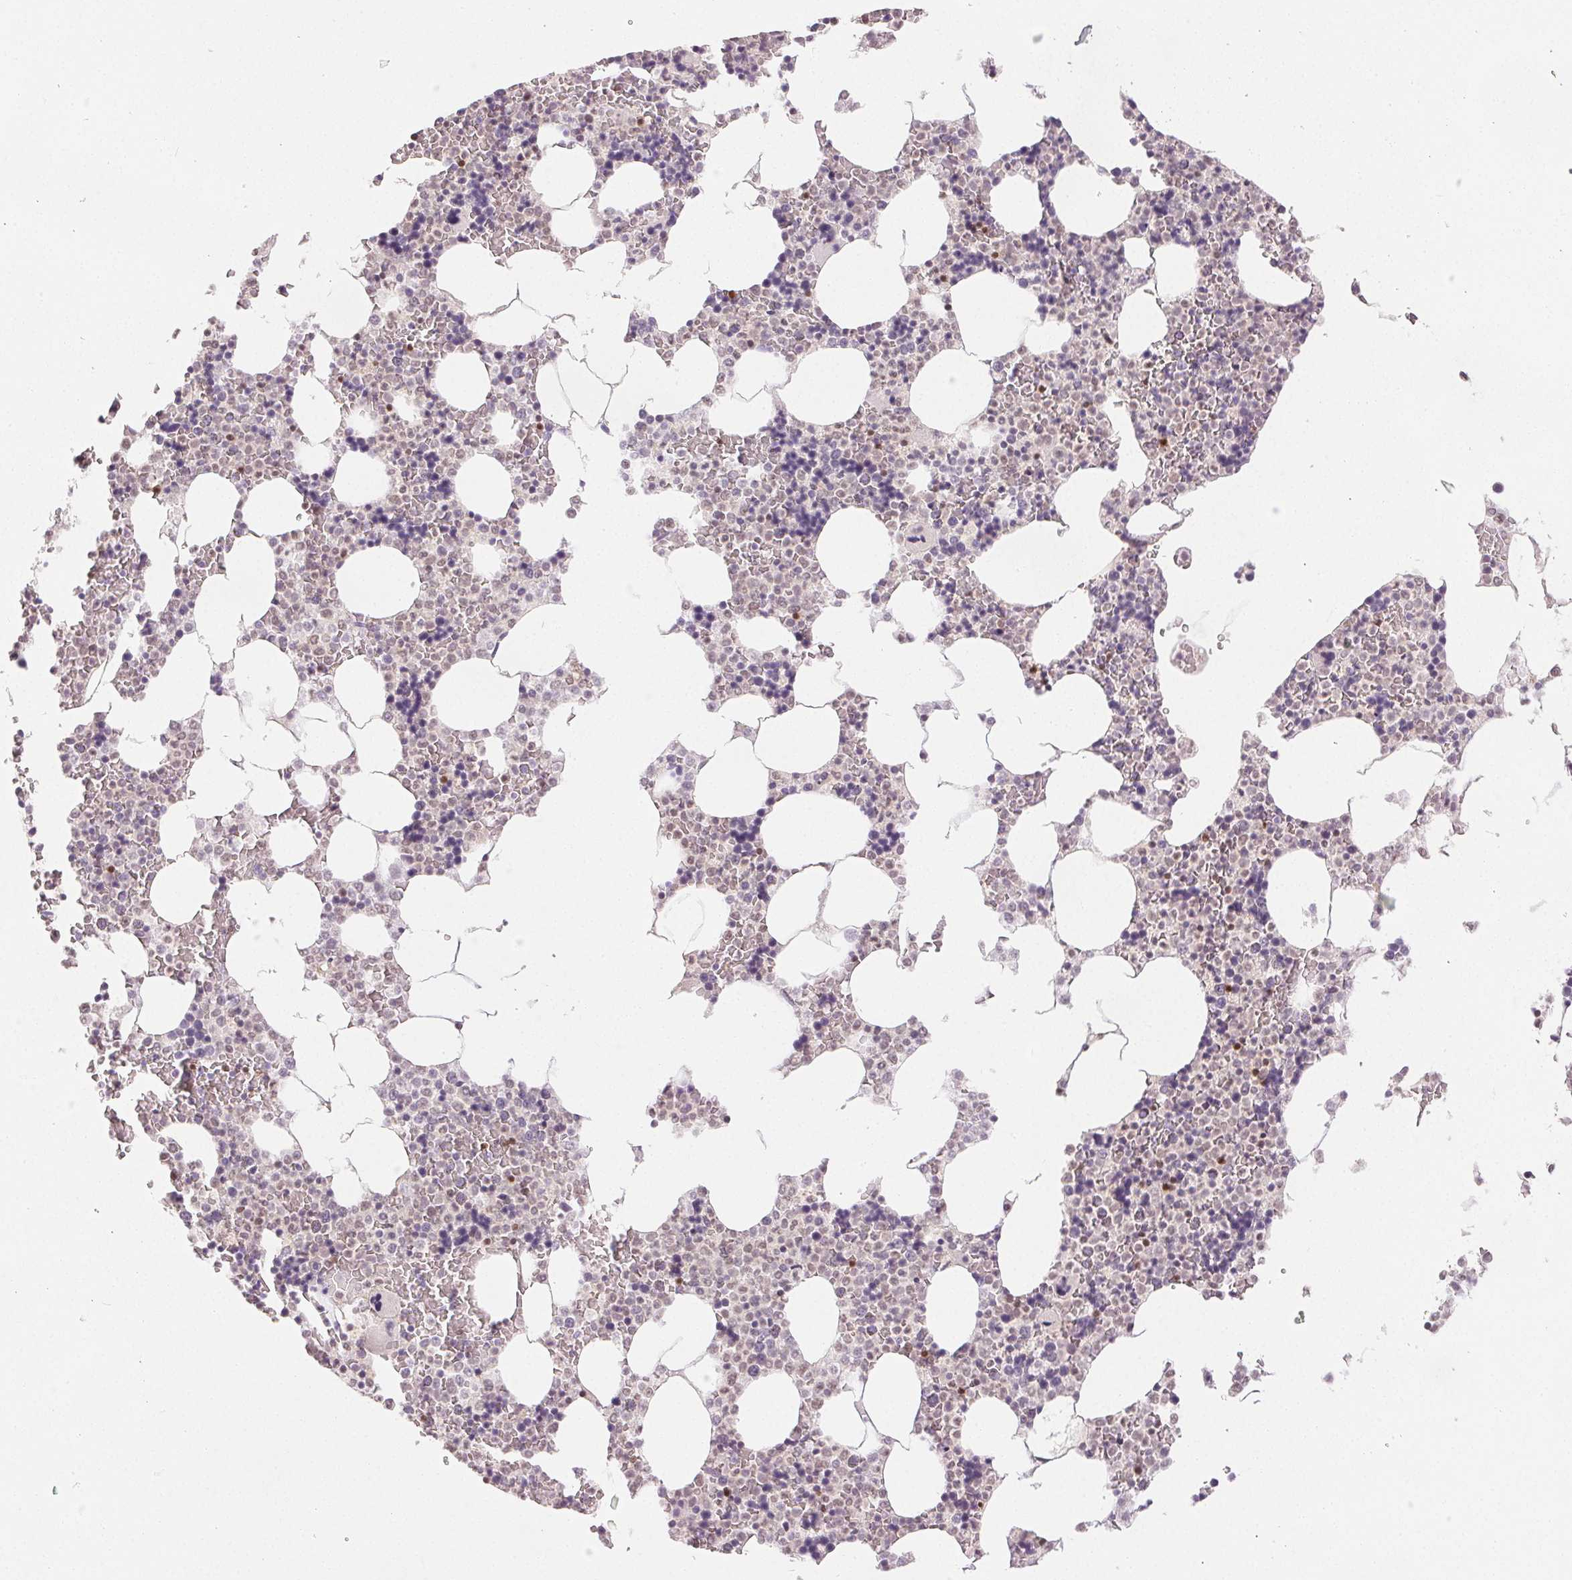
{"staining": {"intensity": "negative", "quantity": "none", "location": "none"}, "tissue": "bone marrow", "cell_type": "Hematopoietic cells", "image_type": "normal", "snomed": [{"axis": "morphology", "description": "Normal tissue, NOS"}, {"axis": "topography", "description": "Bone marrow"}], "caption": "Immunohistochemical staining of benign human bone marrow reveals no significant positivity in hematopoietic cells.", "gene": "RUNX2", "patient": {"sex": "female", "age": 42}}